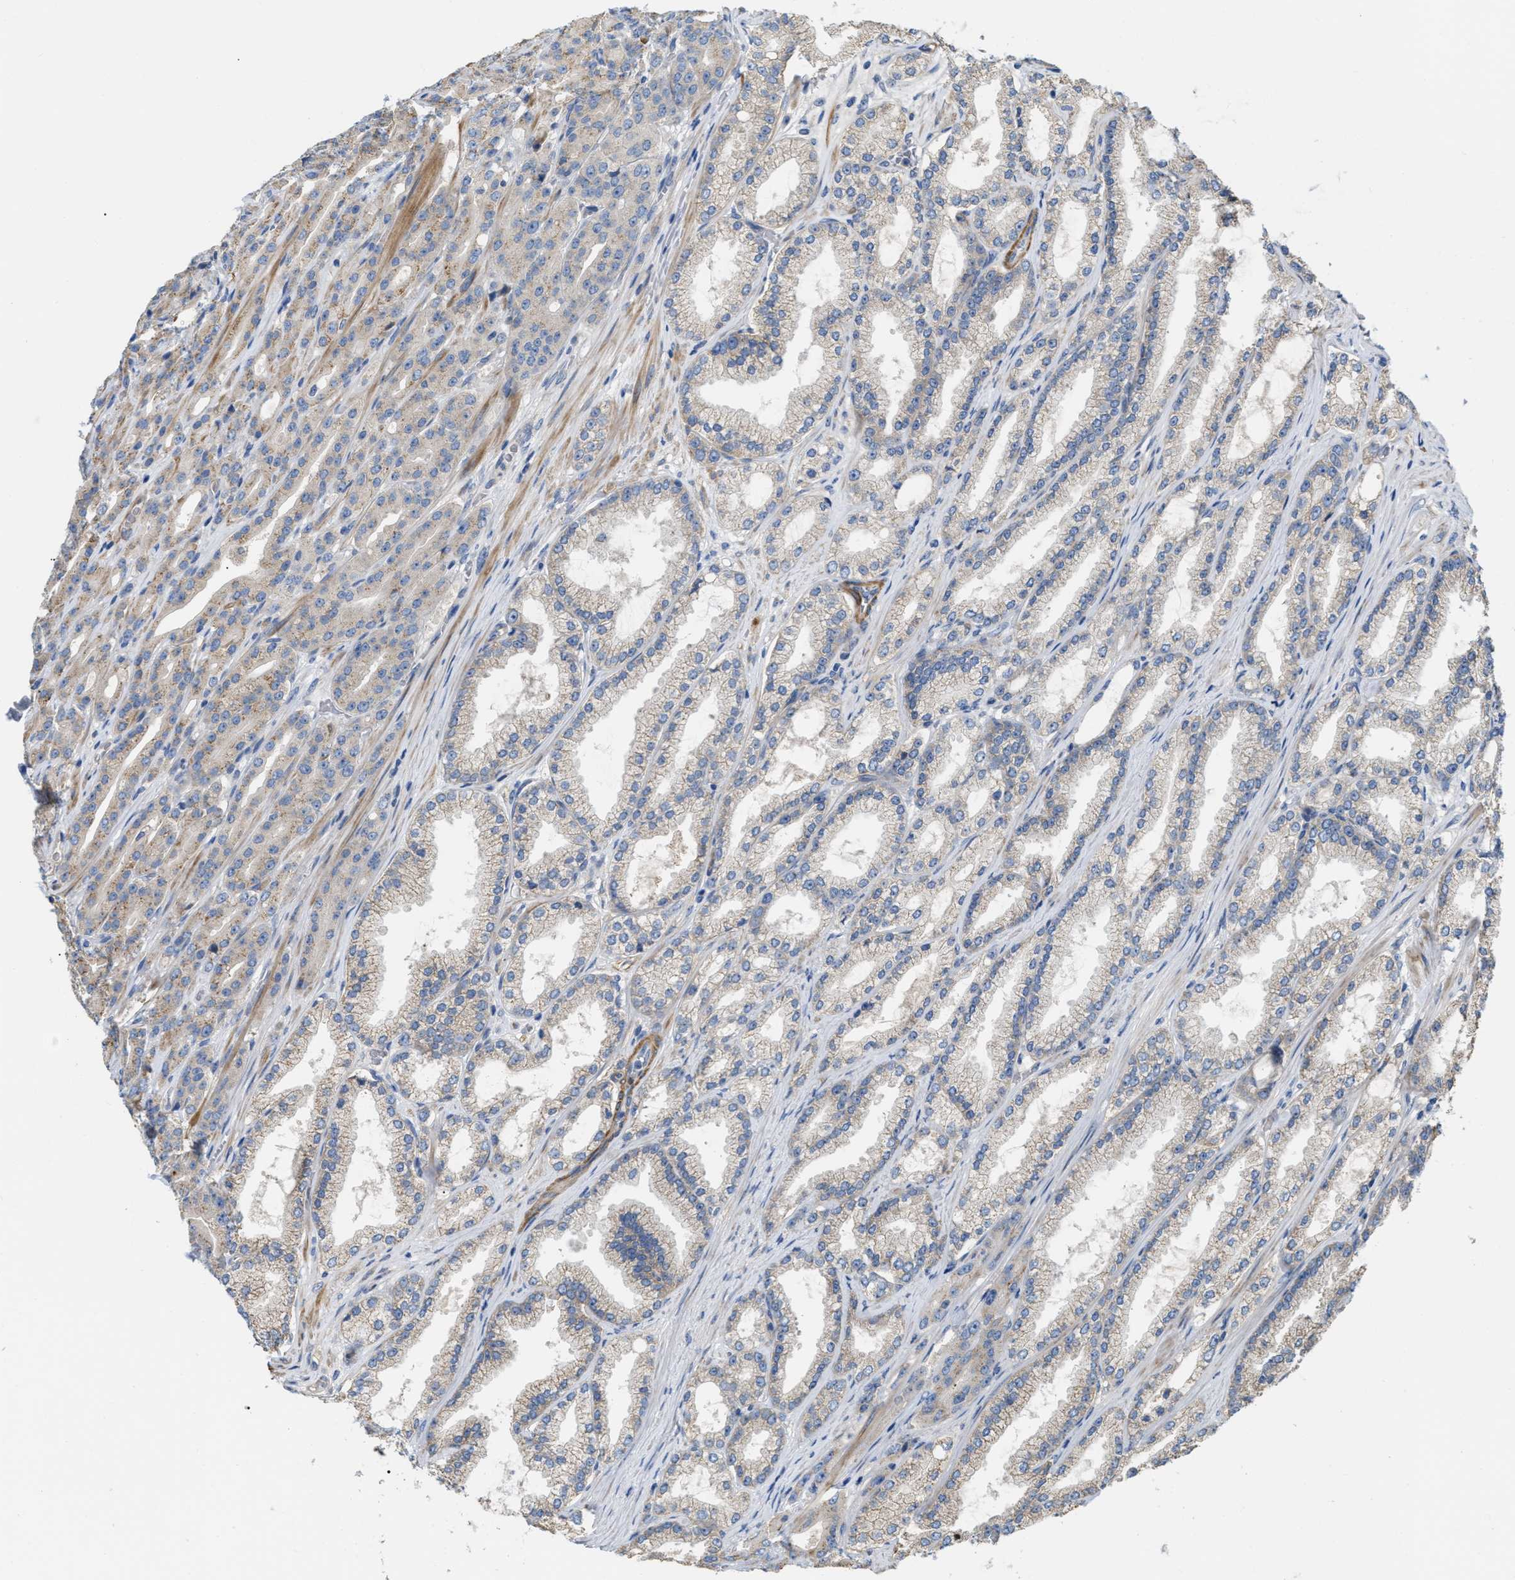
{"staining": {"intensity": "weak", "quantity": "<25%", "location": "cytoplasmic/membranous"}, "tissue": "prostate cancer", "cell_type": "Tumor cells", "image_type": "cancer", "snomed": [{"axis": "morphology", "description": "Adenocarcinoma, High grade"}, {"axis": "topography", "description": "Prostate"}], "caption": "Human prostate cancer (high-grade adenocarcinoma) stained for a protein using immunohistochemistry exhibits no positivity in tumor cells.", "gene": "DHX58", "patient": {"sex": "male", "age": 71}}